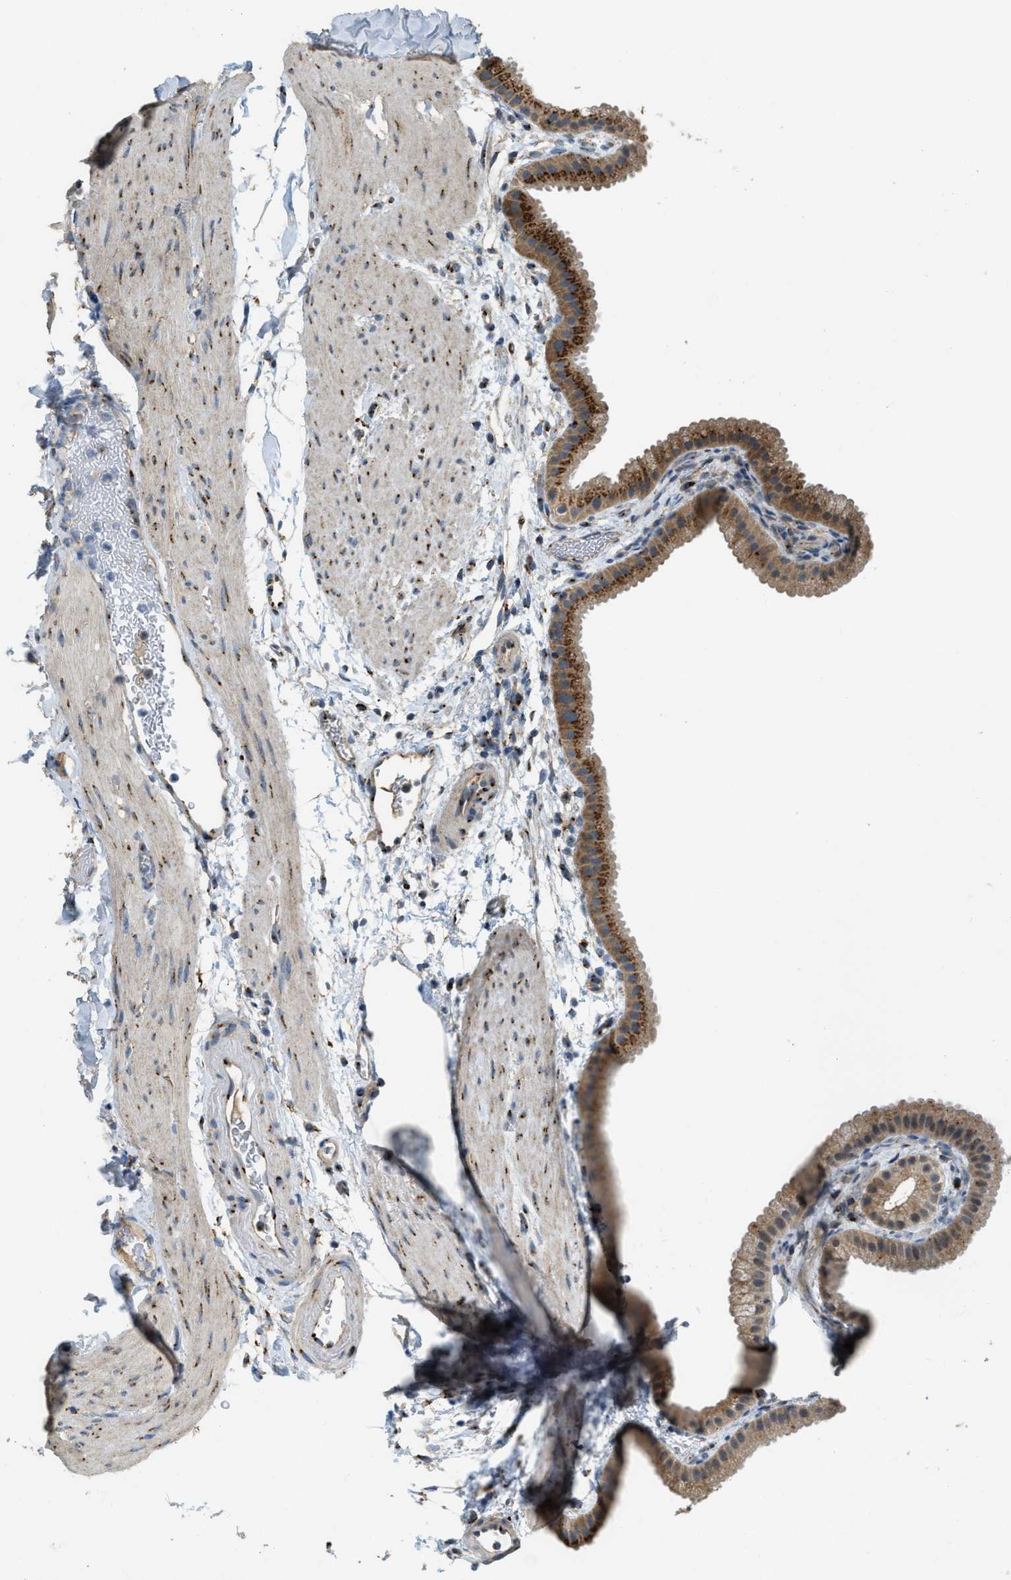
{"staining": {"intensity": "moderate", "quantity": ">75%", "location": "cytoplasmic/membranous"}, "tissue": "gallbladder", "cell_type": "Glandular cells", "image_type": "normal", "snomed": [{"axis": "morphology", "description": "Normal tissue, NOS"}, {"axis": "topography", "description": "Gallbladder"}], "caption": "Benign gallbladder demonstrates moderate cytoplasmic/membranous positivity in about >75% of glandular cells, visualized by immunohistochemistry.", "gene": "IPO7", "patient": {"sex": "female", "age": 64}}